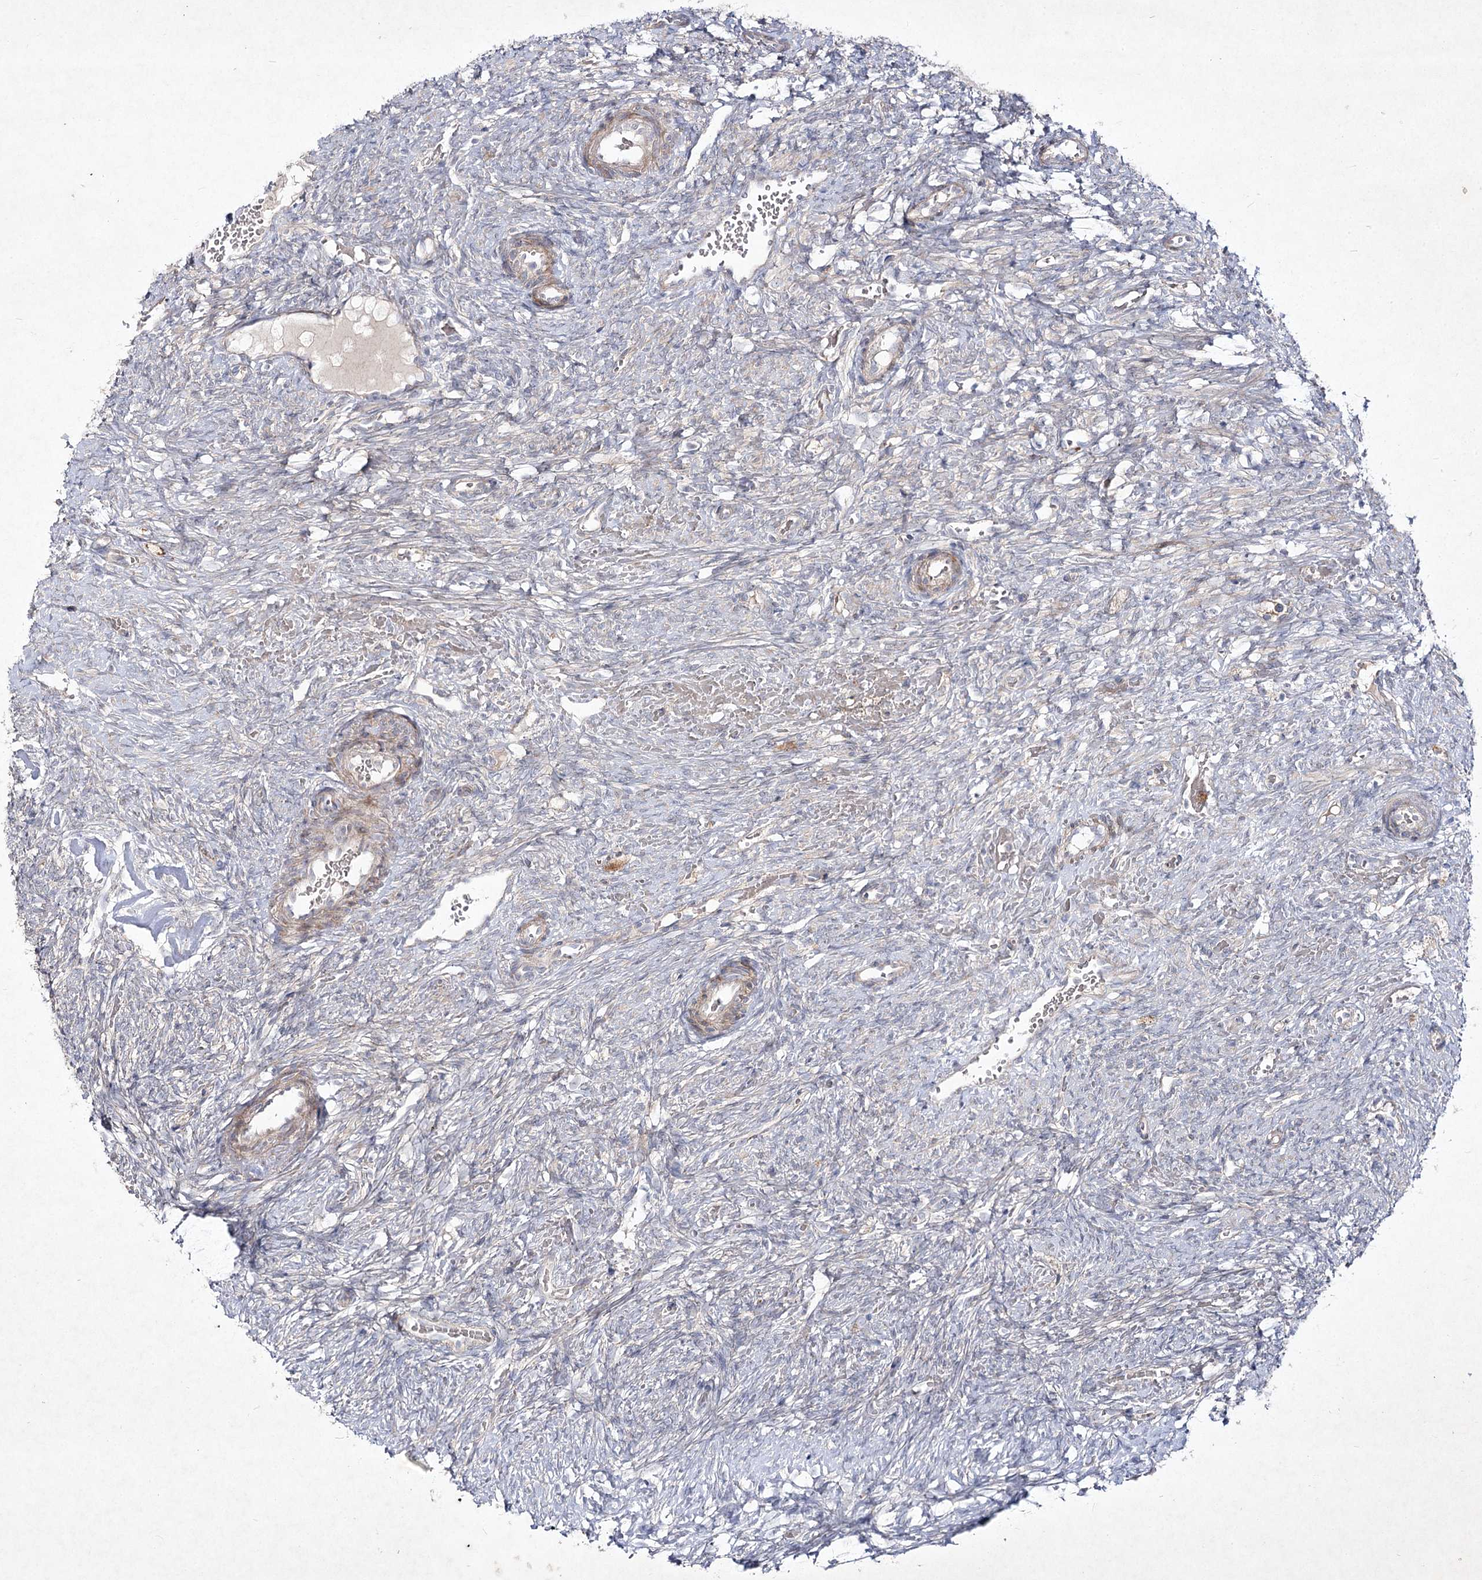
{"staining": {"intensity": "weak", "quantity": ">75%", "location": "cytoplasmic/membranous"}, "tissue": "ovary", "cell_type": "Follicle cells", "image_type": "normal", "snomed": [{"axis": "morphology", "description": "Normal tissue, NOS"}, {"axis": "topography", "description": "Ovary"}], "caption": "A high-resolution micrograph shows IHC staining of benign ovary, which exhibits weak cytoplasmic/membranous positivity in about >75% of follicle cells.", "gene": "CIB2", "patient": {"sex": "female", "age": 41}}